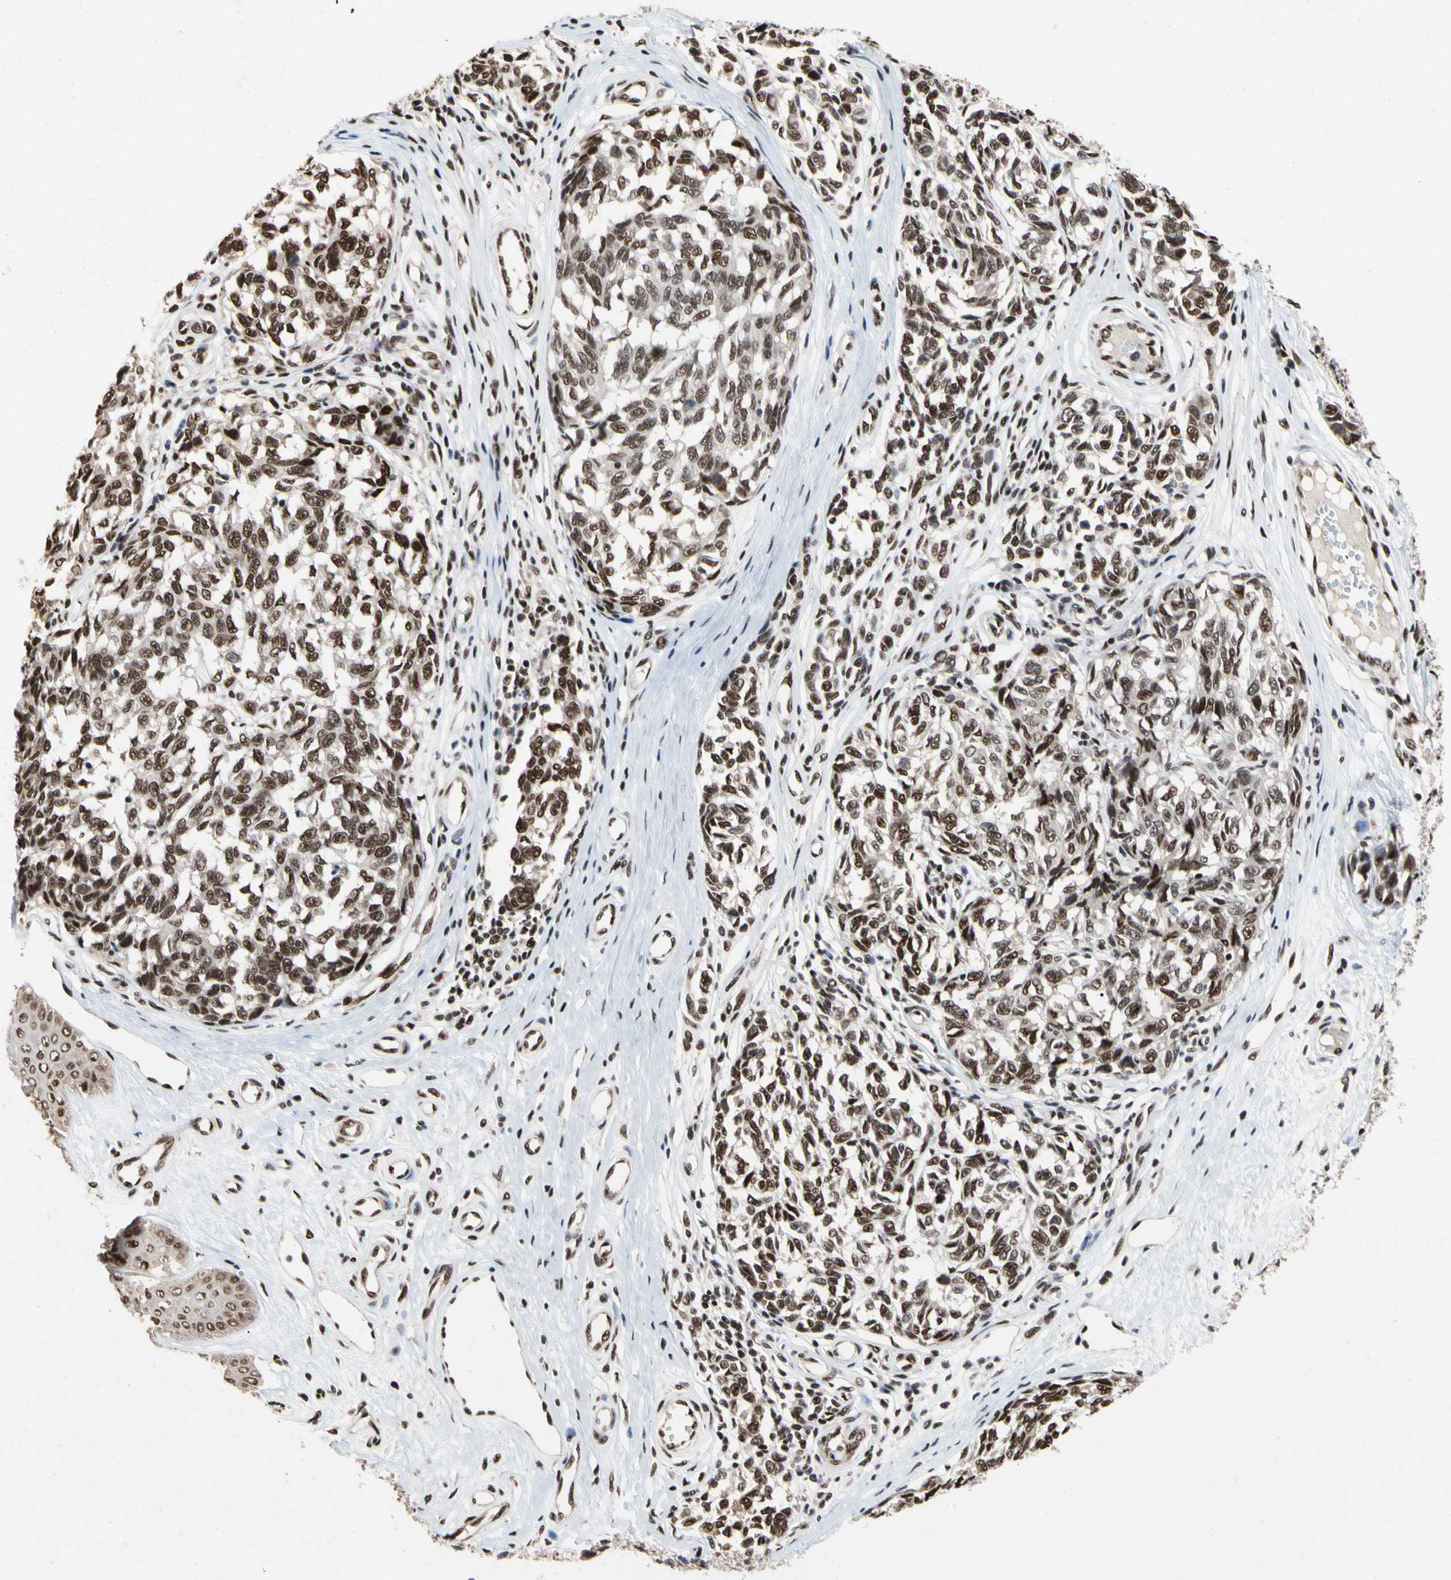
{"staining": {"intensity": "strong", "quantity": ">75%", "location": "nuclear"}, "tissue": "melanoma", "cell_type": "Tumor cells", "image_type": "cancer", "snomed": [{"axis": "morphology", "description": "Malignant melanoma, NOS"}, {"axis": "topography", "description": "Skin"}], "caption": "IHC histopathology image of melanoma stained for a protein (brown), which exhibits high levels of strong nuclear positivity in approximately >75% of tumor cells.", "gene": "FAM98B", "patient": {"sex": "female", "age": 64}}